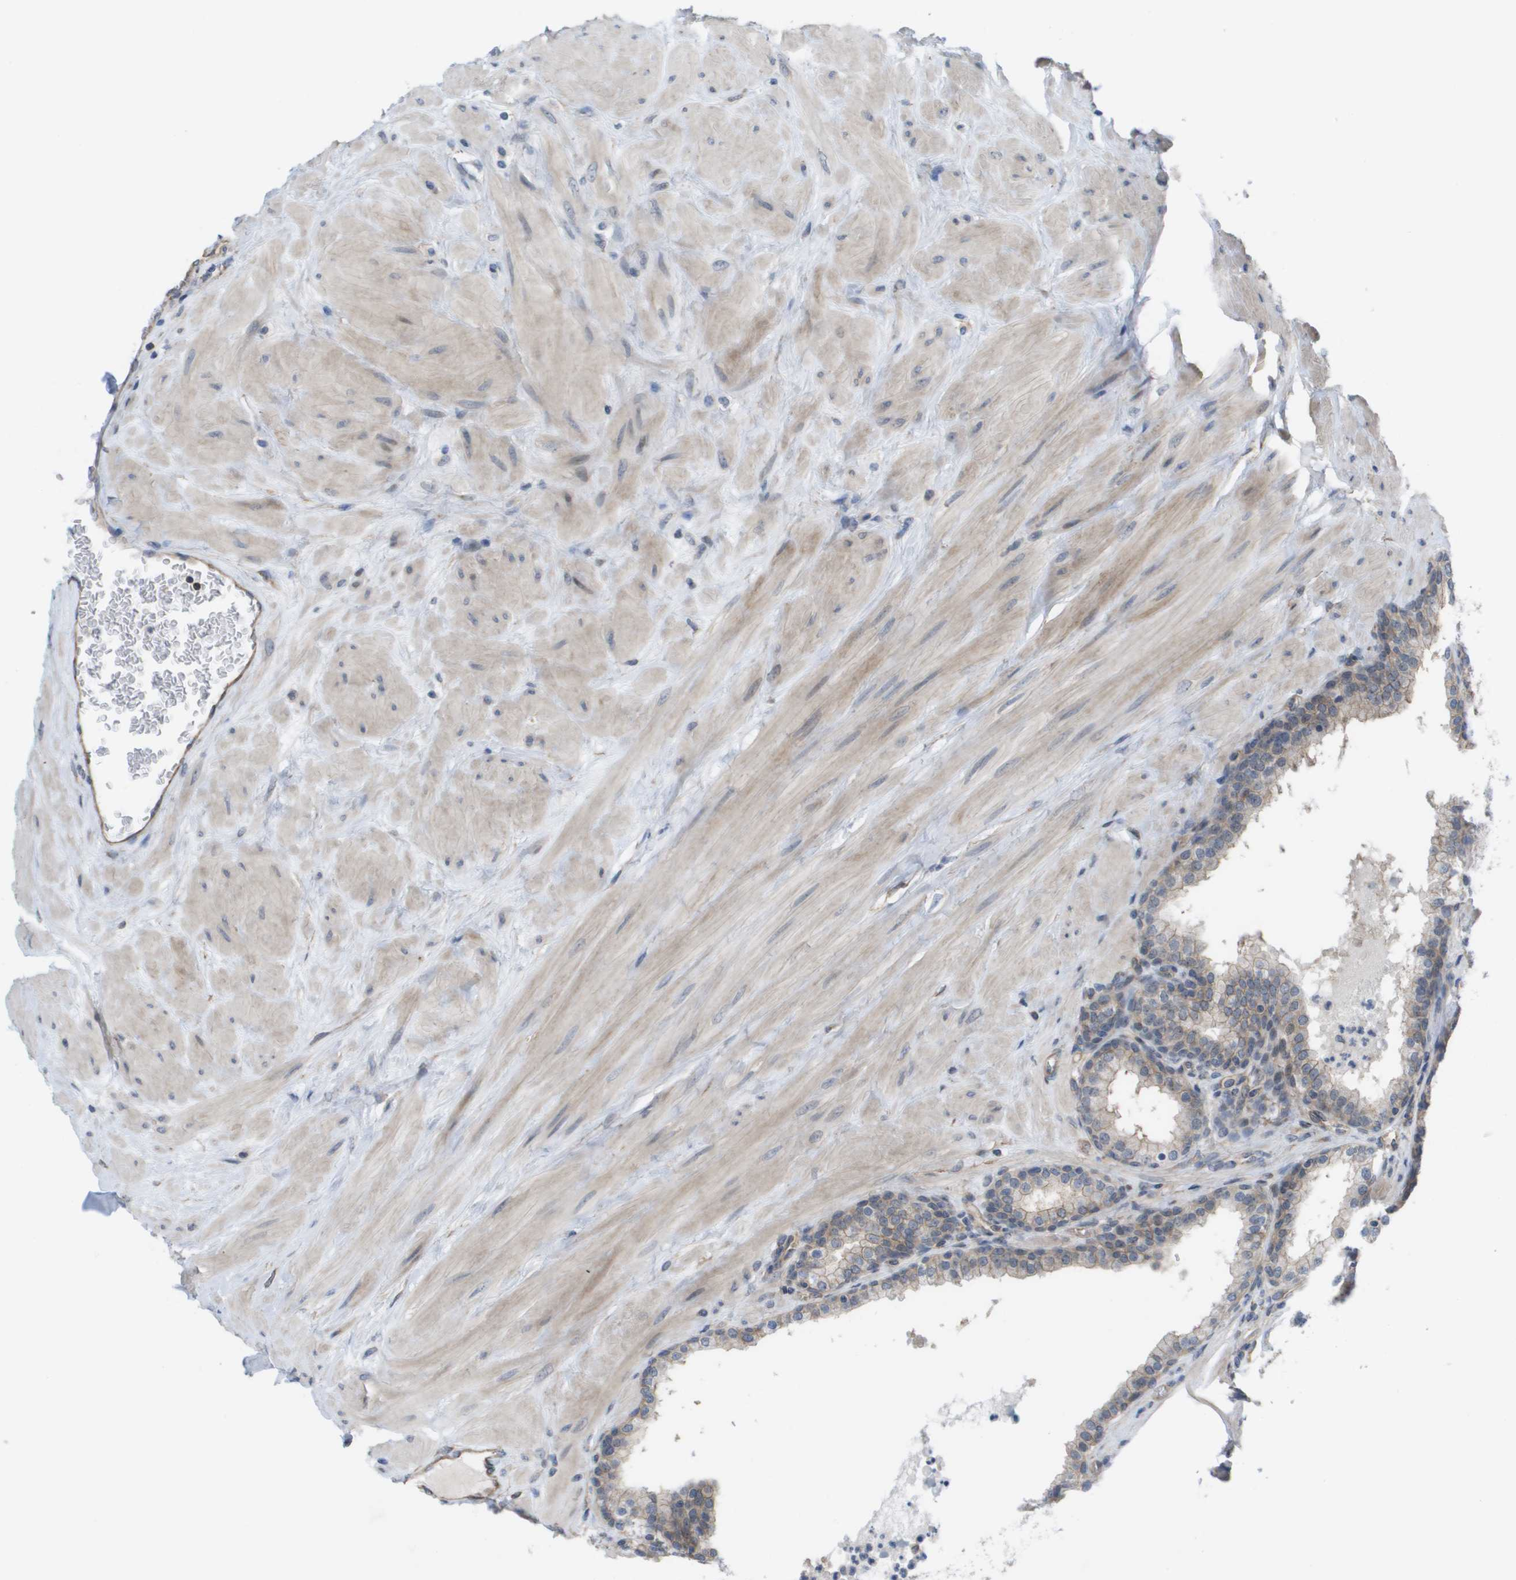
{"staining": {"intensity": "weak", "quantity": "25%-75%", "location": "cytoplasmic/membranous"}, "tissue": "prostate", "cell_type": "Glandular cells", "image_type": "normal", "snomed": [{"axis": "morphology", "description": "Normal tissue, NOS"}, {"axis": "topography", "description": "Prostate"}], "caption": "Brown immunohistochemical staining in benign human prostate reveals weak cytoplasmic/membranous expression in about 25%-75% of glandular cells.", "gene": "MTARC2", "patient": {"sex": "male", "age": 51}}